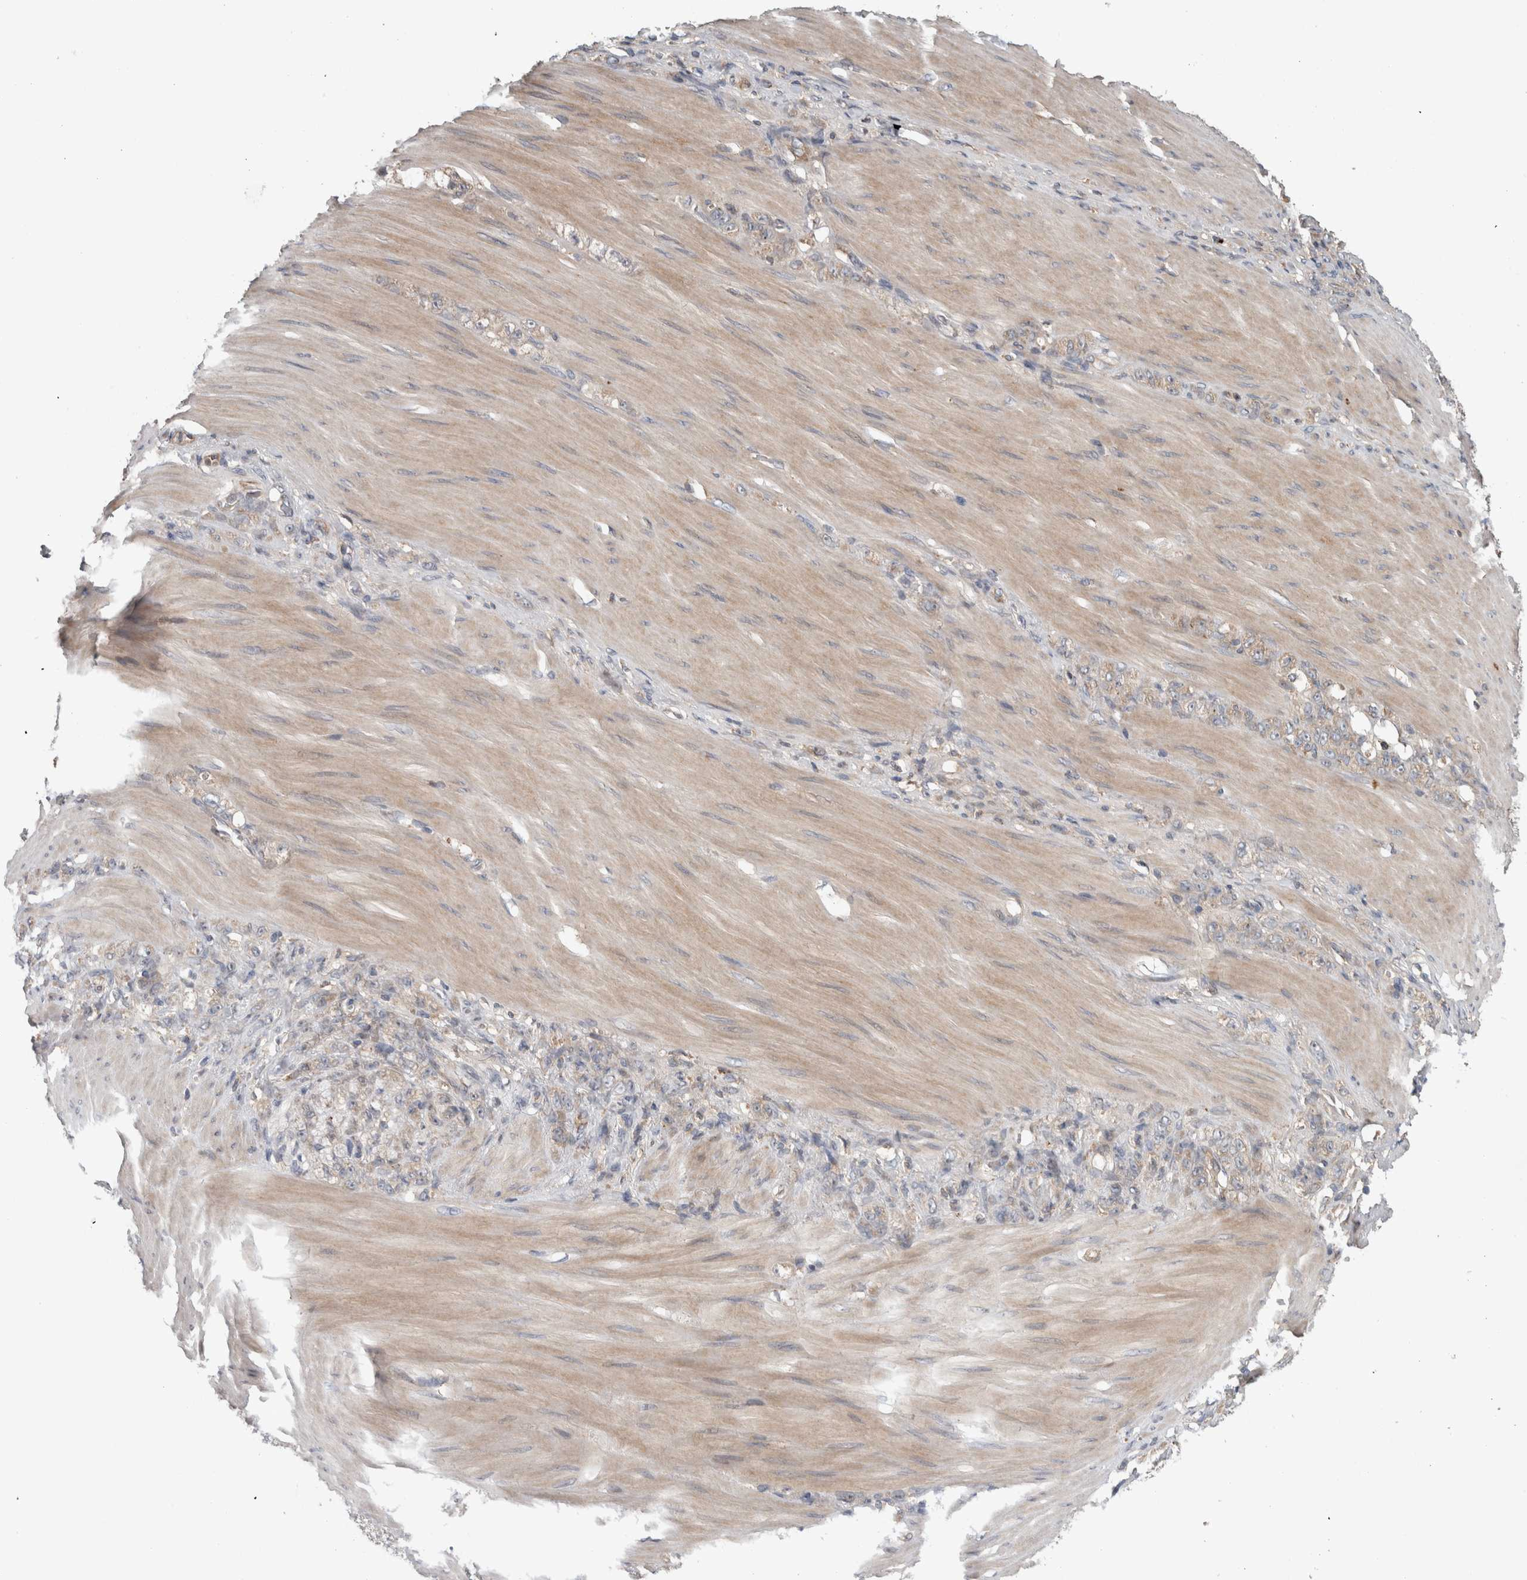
{"staining": {"intensity": "negative", "quantity": "none", "location": "none"}, "tissue": "stomach cancer", "cell_type": "Tumor cells", "image_type": "cancer", "snomed": [{"axis": "morphology", "description": "Normal tissue, NOS"}, {"axis": "morphology", "description": "Adenocarcinoma, NOS"}, {"axis": "topography", "description": "Stomach"}], "caption": "The immunohistochemistry (IHC) micrograph has no significant positivity in tumor cells of stomach adenocarcinoma tissue.", "gene": "TARBP1", "patient": {"sex": "male", "age": 82}}